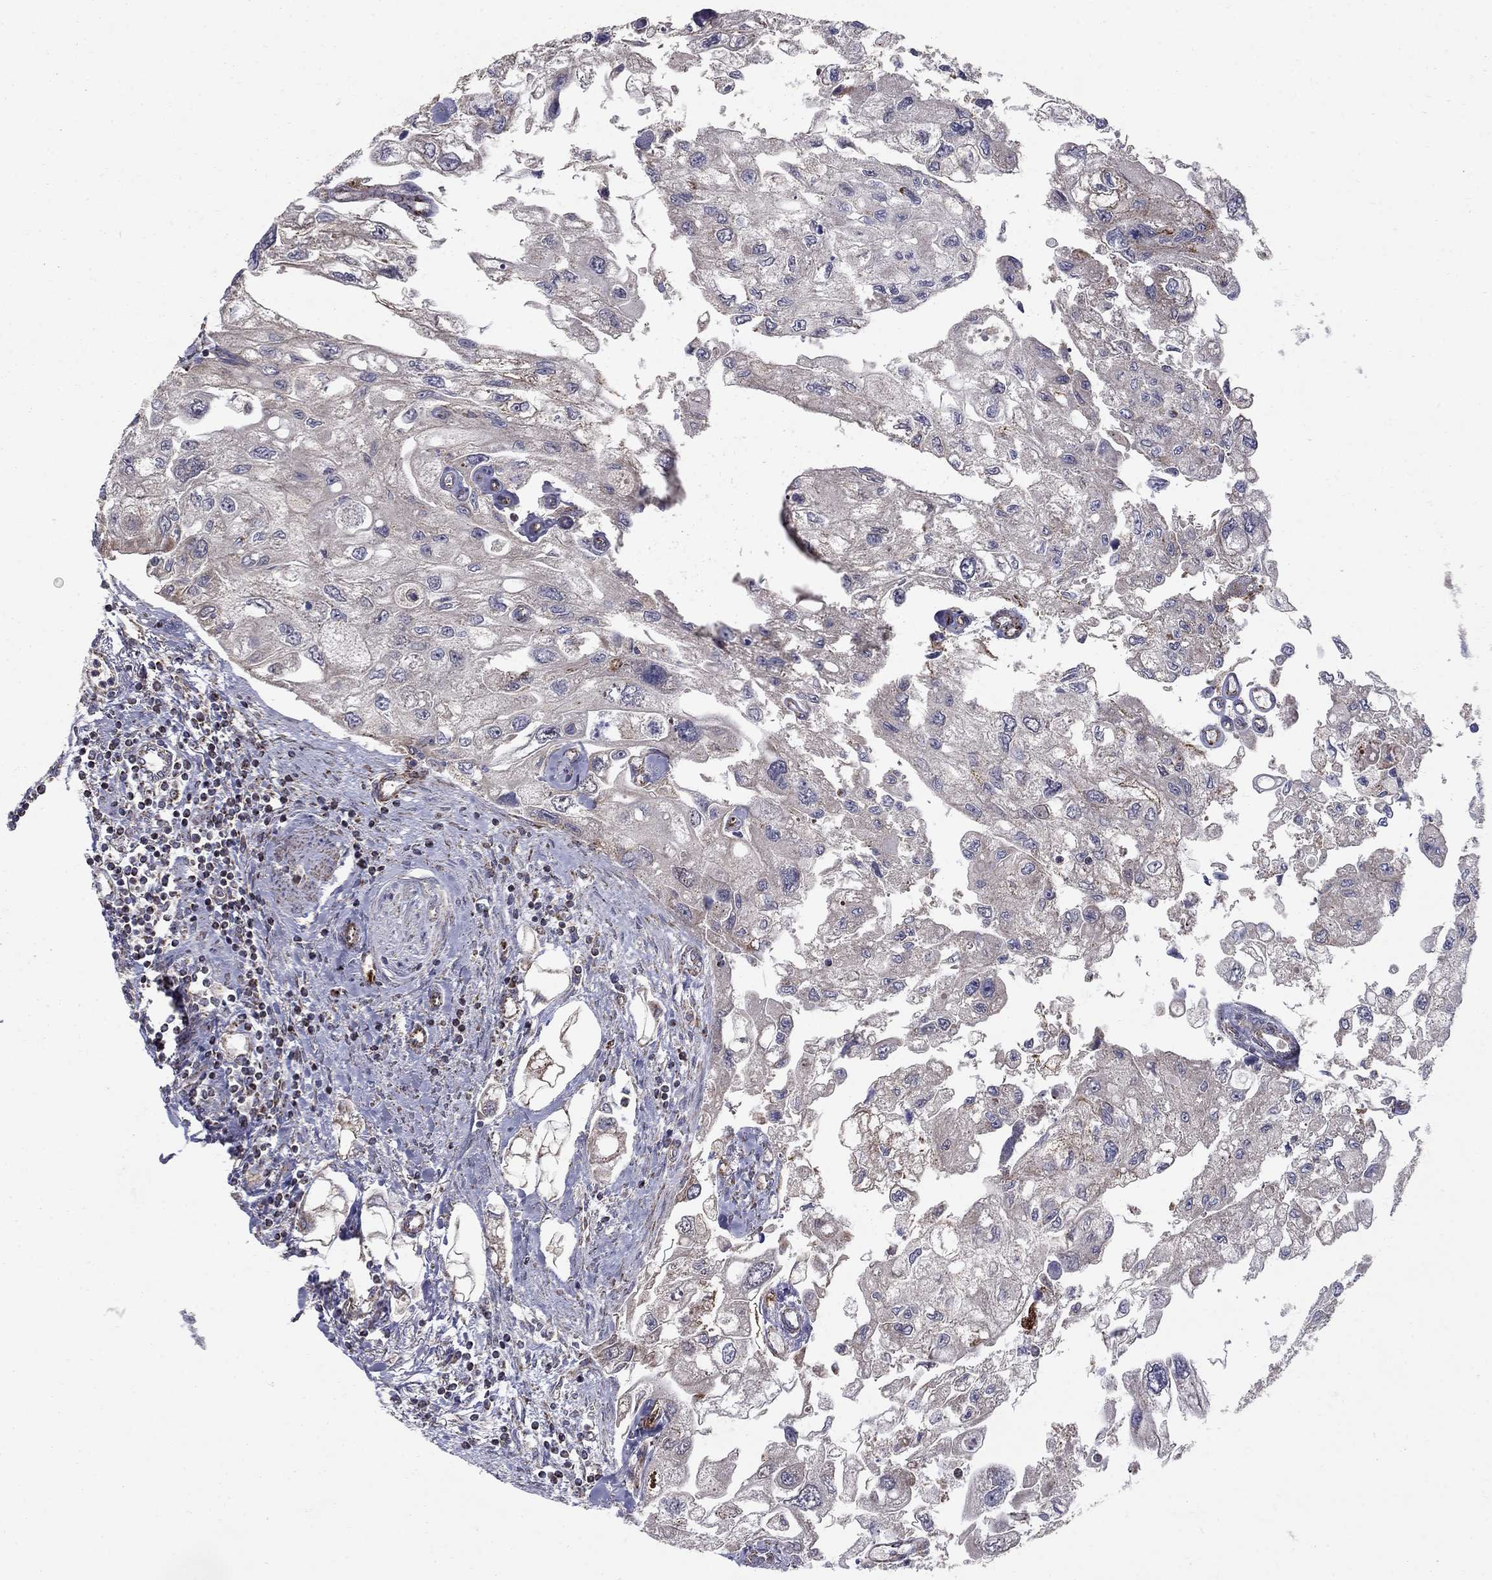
{"staining": {"intensity": "weak", "quantity": "<25%", "location": "cytoplasmic/membranous"}, "tissue": "urothelial cancer", "cell_type": "Tumor cells", "image_type": "cancer", "snomed": [{"axis": "morphology", "description": "Urothelial carcinoma, High grade"}, {"axis": "topography", "description": "Urinary bladder"}], "caption": "IHC of high-grade urothelial carcinoma reveals no positivity in tumor cells. The staining was performed using DAB (3,3'-diaminobenzidine) to visualize the protein expression in brown, while the nuclei were stained in blue with hematoxylin (Magnification: 20x).", "gene": "NDUFS8", "patient": {"sex": "male", "age": 59}}